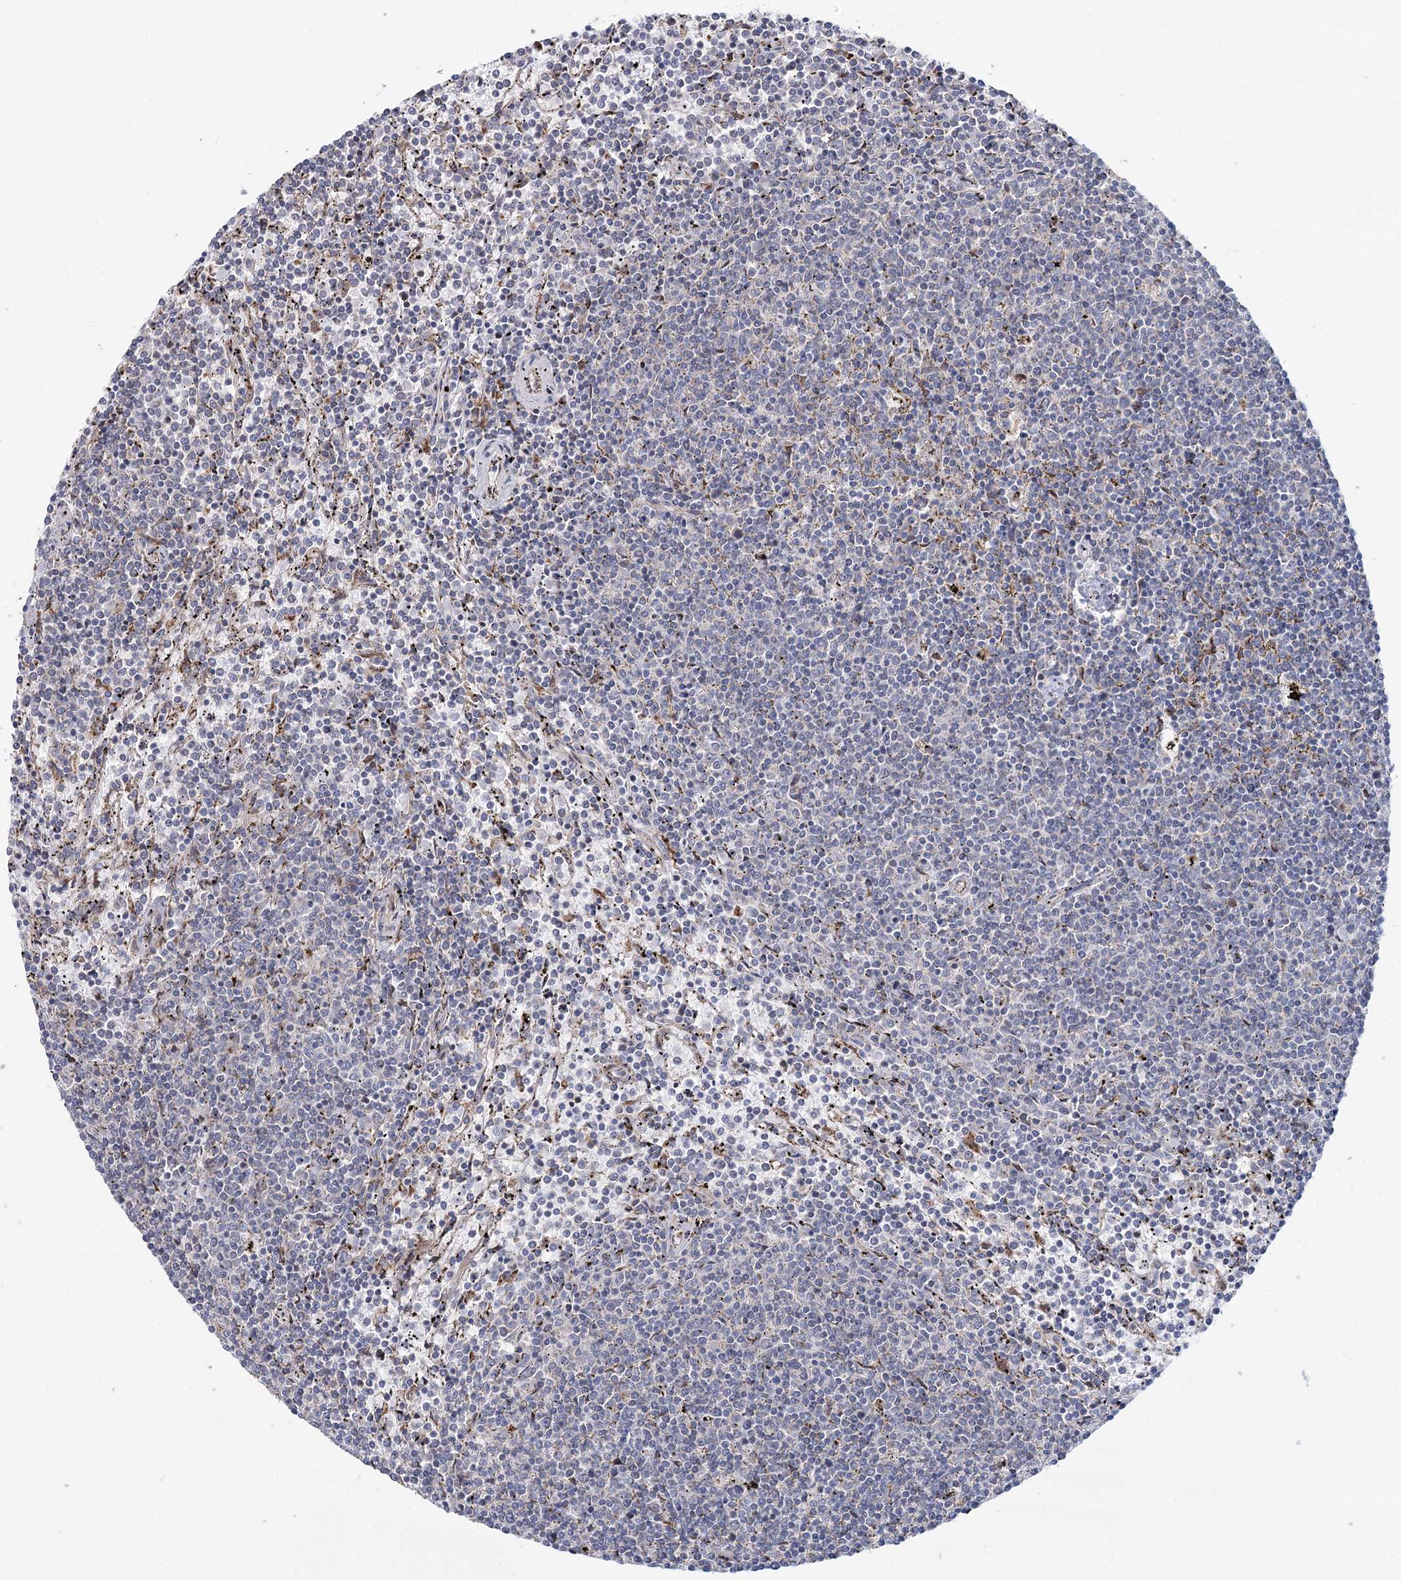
{"staining": {"intensity": "negative", "quantity": "none", "location": "none"}, "tissue": "lymphoma", "cell_type": "Tumor cells", "image_type": "cancer", "snomed": [{"axis": "morphology", "description": "Malignant lymphoma, non-Hodgkin's type, Low grade"}, {"axis": "topography", "description": "Spleen"}], "caption": "Immunohistochemistry of human lymphoma displays no positivity in tumor cells. The staining was performed using DAB to visualize the protein expression in brown, while the nuclei were stained in blue with hematoxylin (Magnification: 20x).", "gene": "CPLANE1", "patient": {"sex": "female", "age": 50}}